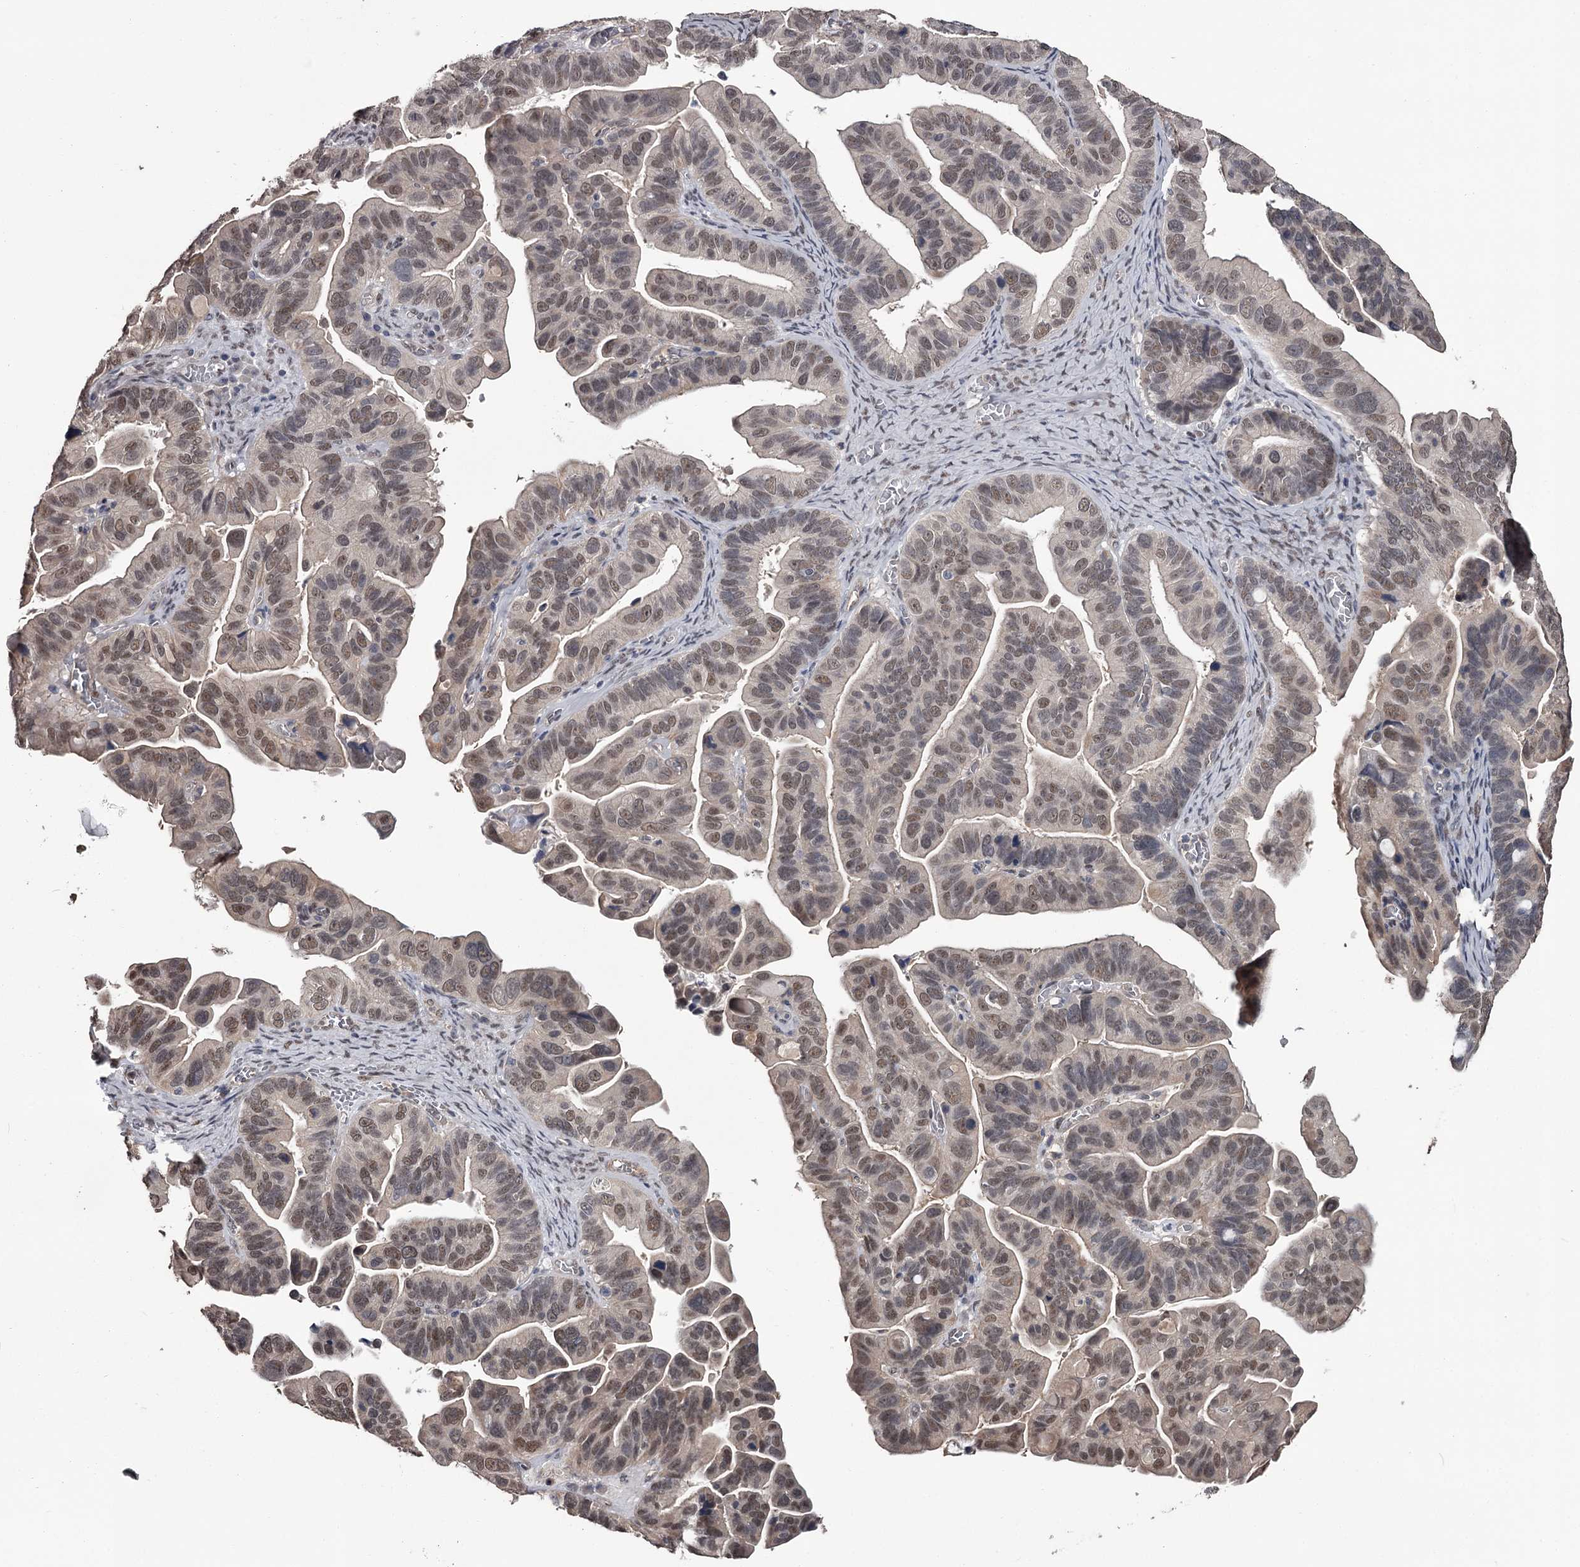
{"staining": {"intensity": "moderate", "quantity": "25%-75%", "location": "nuclear"}, "tissue": "ovarian cancer", "cell_type": "Tumor cells", "image_type": "cancer", "snomed": [{"axis": "morphology", "description": "Cystadenocarcinoma, serous, NOS"}, {"axis": "topography", "description": "Ovary"}], "caption": "Immunohistochemical staining of serous cystadenocarcinoma (ovarian) shows medium levels of moderate nuclear protein expression in approximately 25%-75% of tumor cells.", "gene": "PRPF40B", "patient": {"sex": "female", "age": 56}}